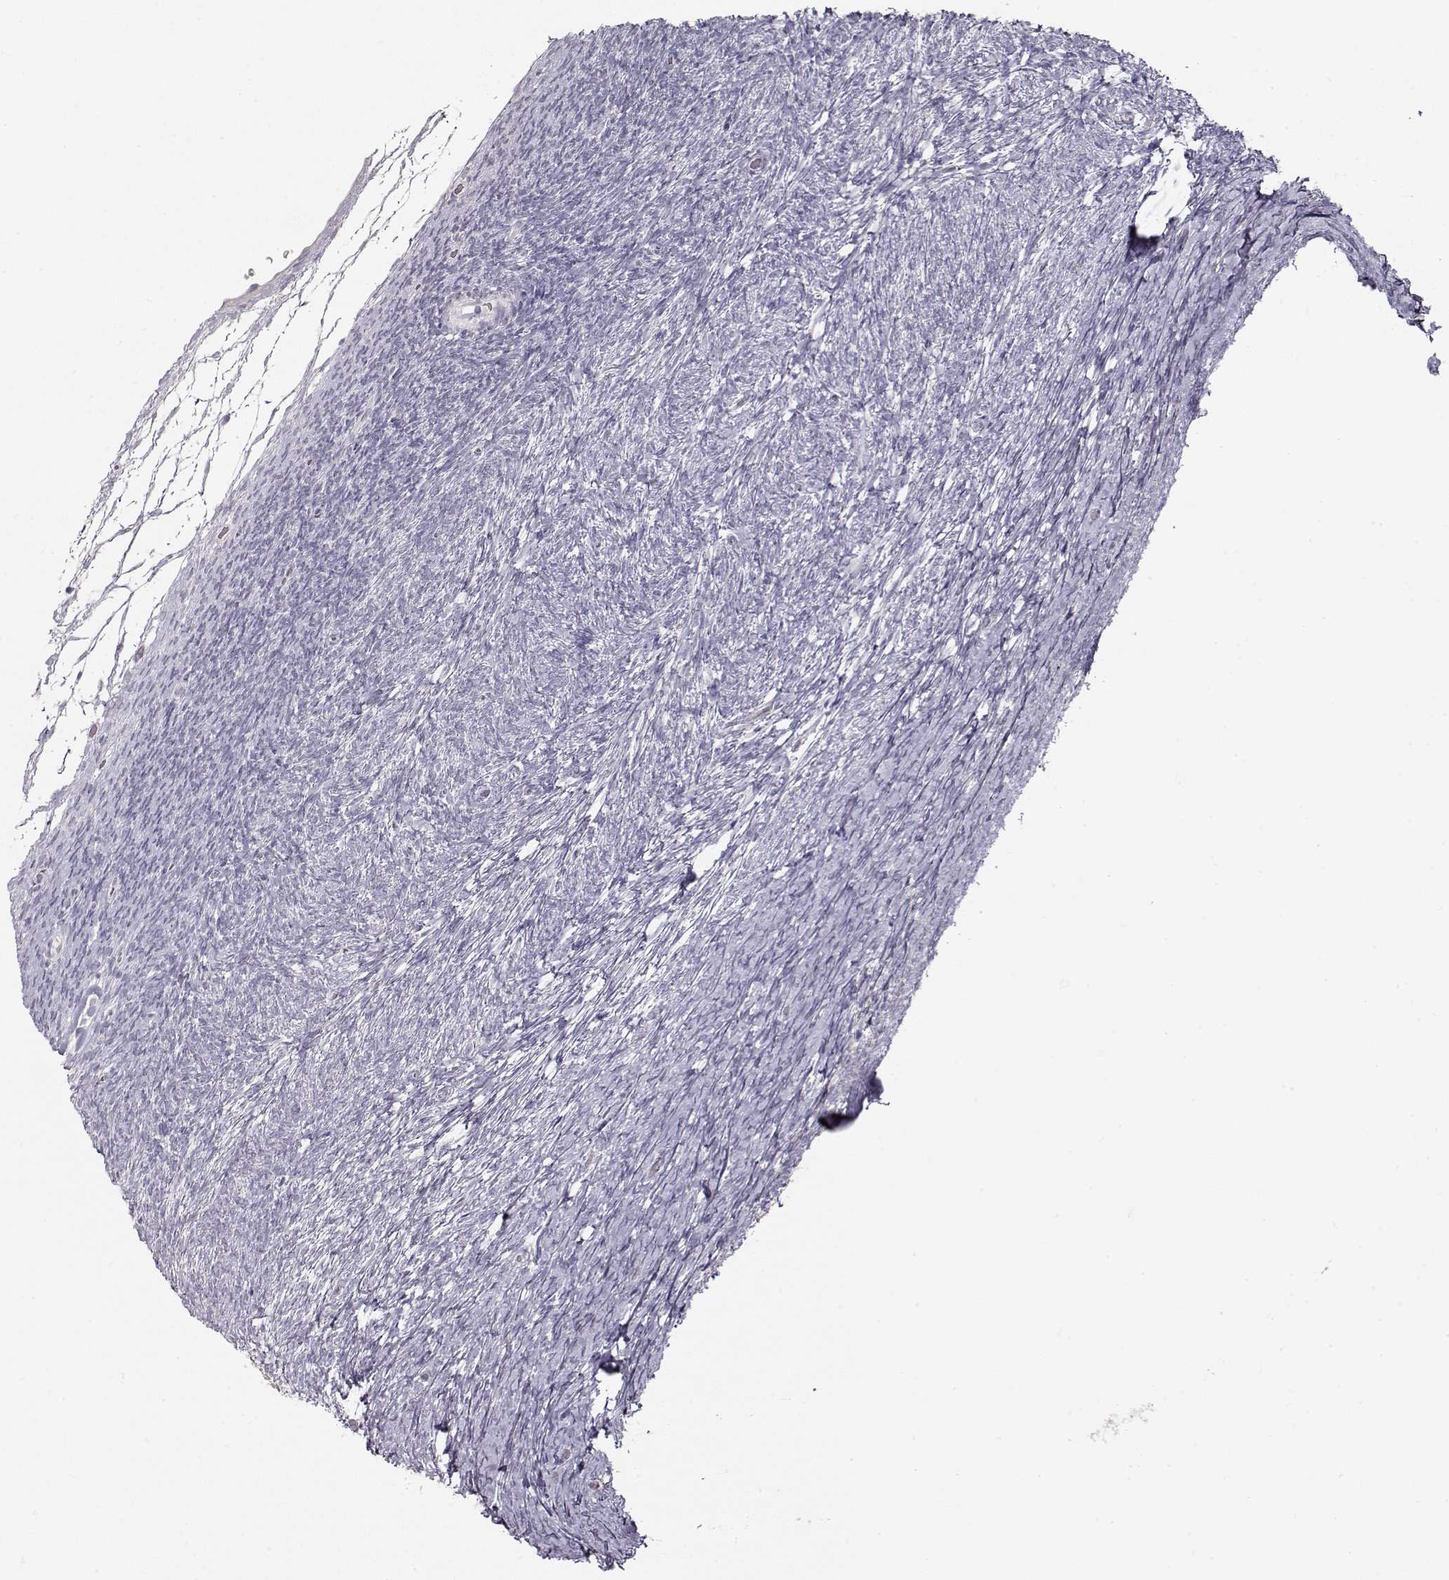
{"staining": {"intensity": "negative", "quantity": "none", "location": "none"}, "tissue": "ovary", "cell_type": "Follicle cells", "image_type": "normal", "snomed": [{"axis": "morphology", "description": "Normal tissue, NOS"}, {"axis": "topography", "description": "Ovary"}], "caption": "This image is of benign ovary stained with immunohistochemistry to label a protein in brown with the nuclei are counter-stained blue. There is no positivity in follicle cells.", "gene": "S100B", "patient": {"sex": "female", "age": 39}}